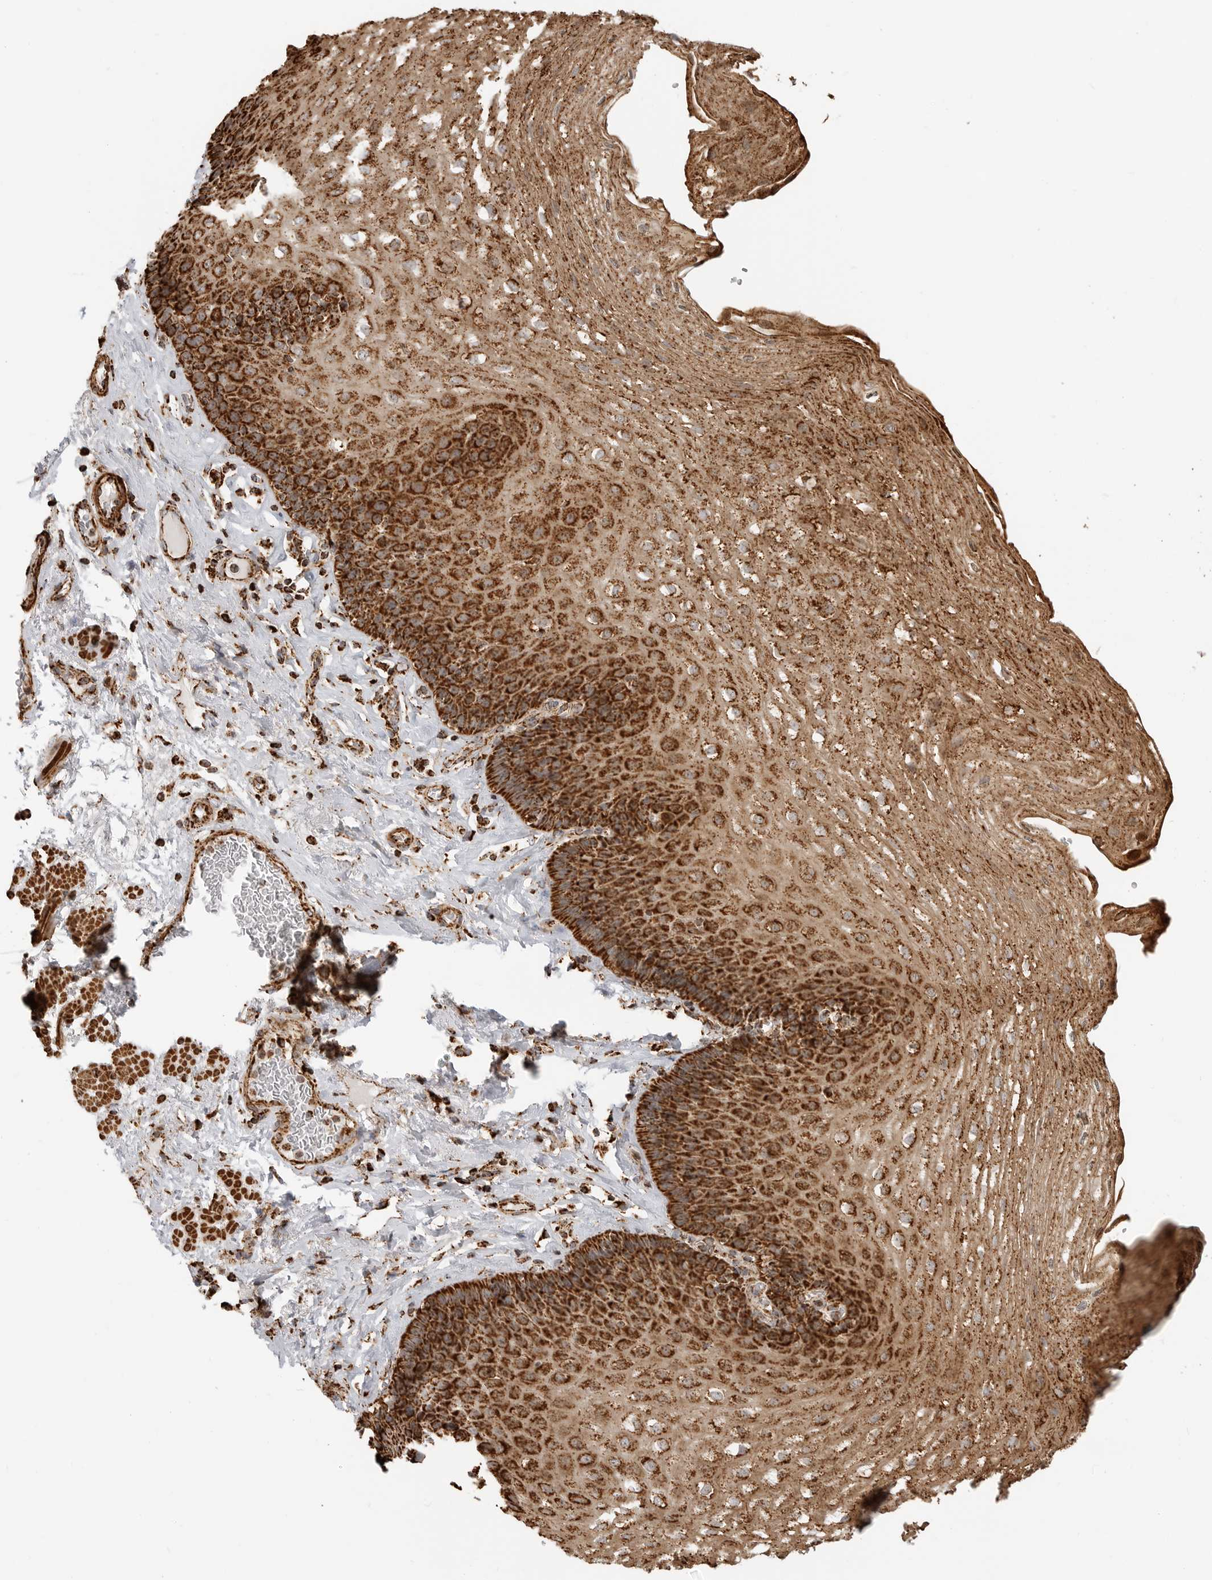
{"staining": {"intensity": "strong", "quantity": ">75%", "location": "cytoplasmic/membranous"}, "tissue": "esophagus", "cell_type": "Squamous epithelial cells", "image_type": "normal", "snomed": [{"axis": "morphology", "description": "Normal tissue, NOS"}, {"axis": "topography", "description": "Esophagus"}], "caption": "A brown stain highlights strong cytoplasmic/membranous expression of a protein in squamous epithelial cells of normal human esophagus.", "gene": "BMP2K", "patient": {"sex": "female", "age": 66}}